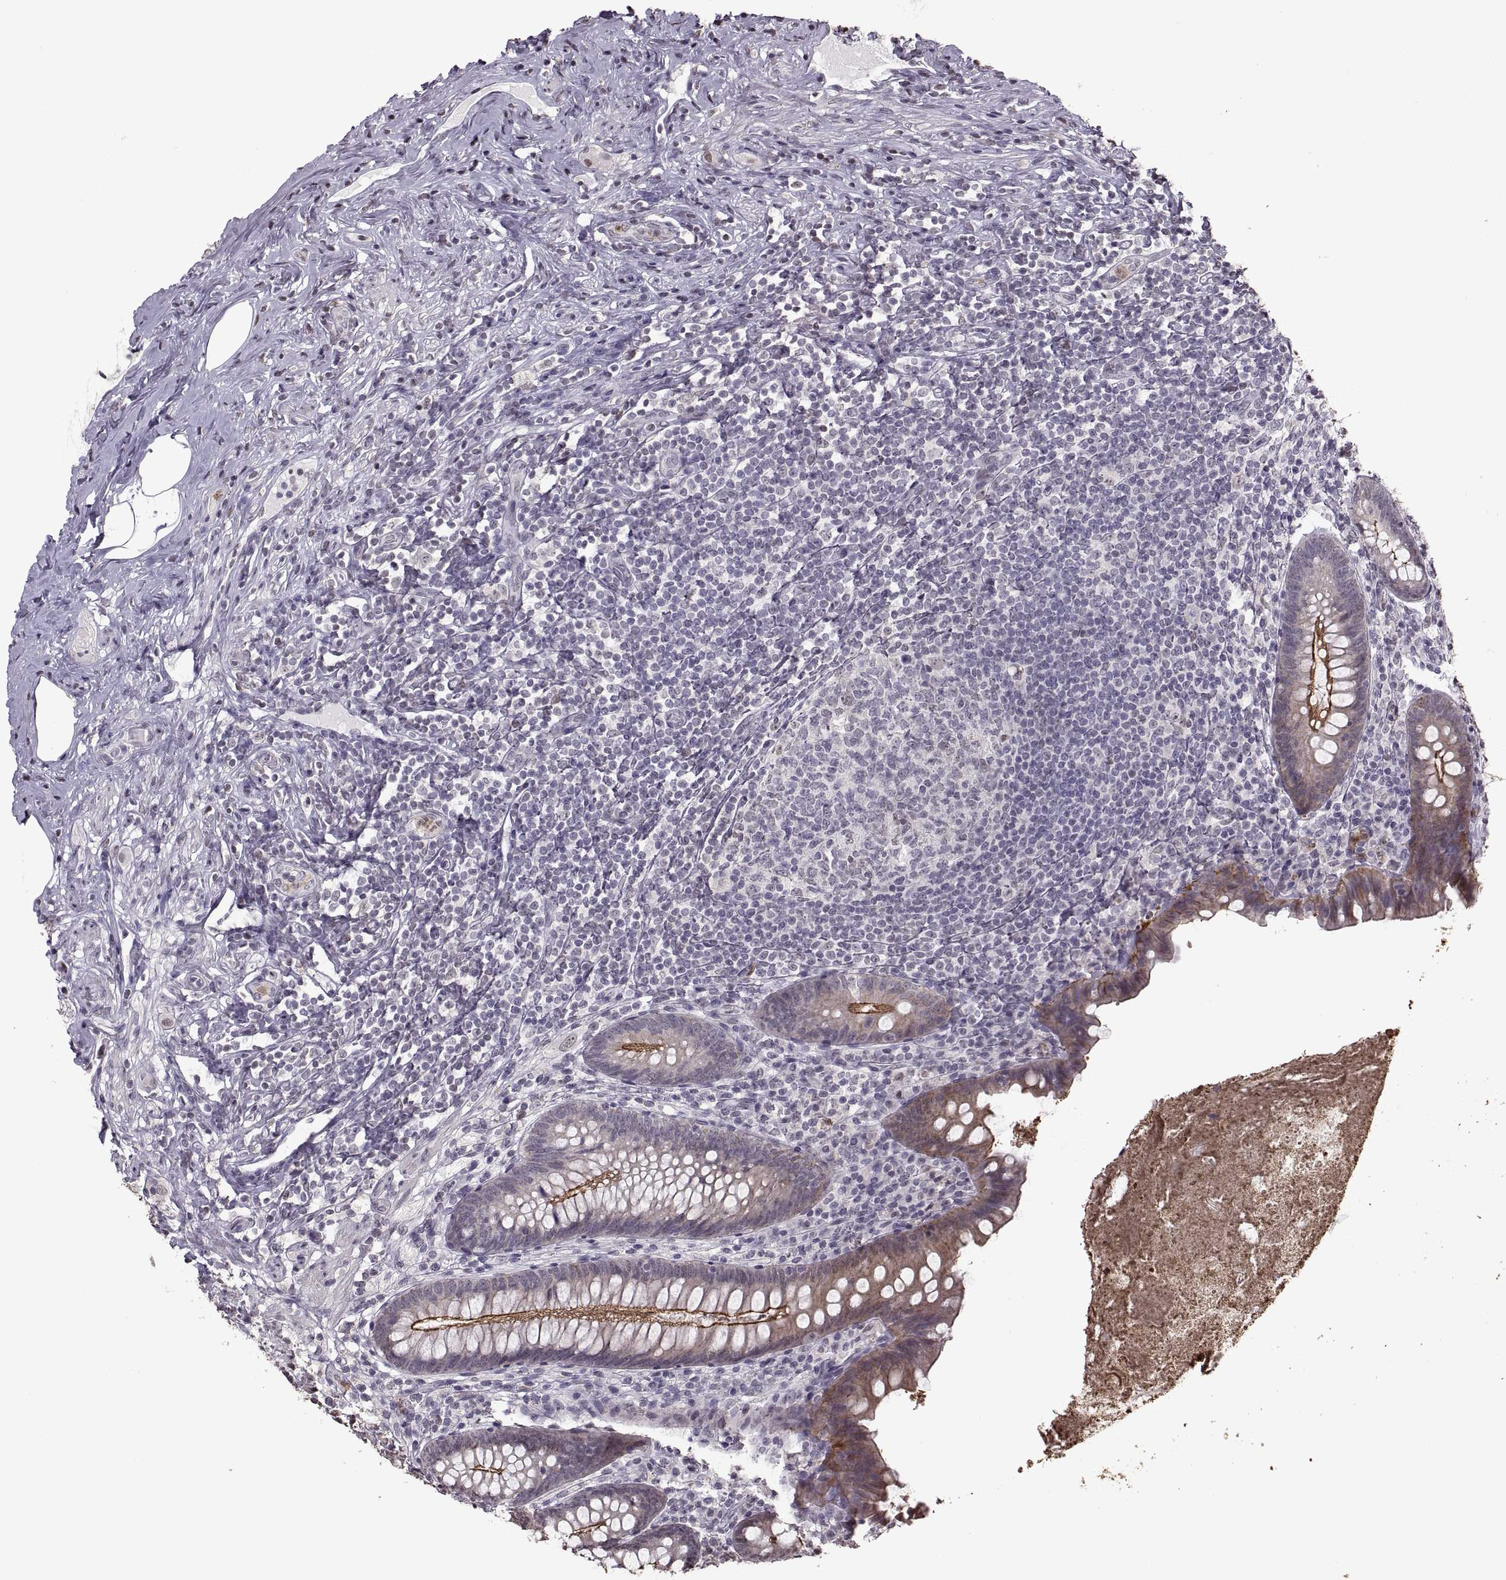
{"staining": {"intensity": "moderate", "quantity": ">75%", "location": "cytoplasmic/membranous"}, "tissue": "appendix", "cell_type": "Glandular cells", "image_type": "normal", "snomed": [{"axis": "morphology", "description": "Normal tissue, NOS"}, {"axis": "topography", "description": "Appendix"}], "caption": "Immunohistochemical staining of unremarkable appendix shows >75% levels of moderate cytoplasmic/membranous protein staining in approximately >75% of glandular cells.", "gene": "PALS1", "patient": {"sex": "male", "age": 47}}